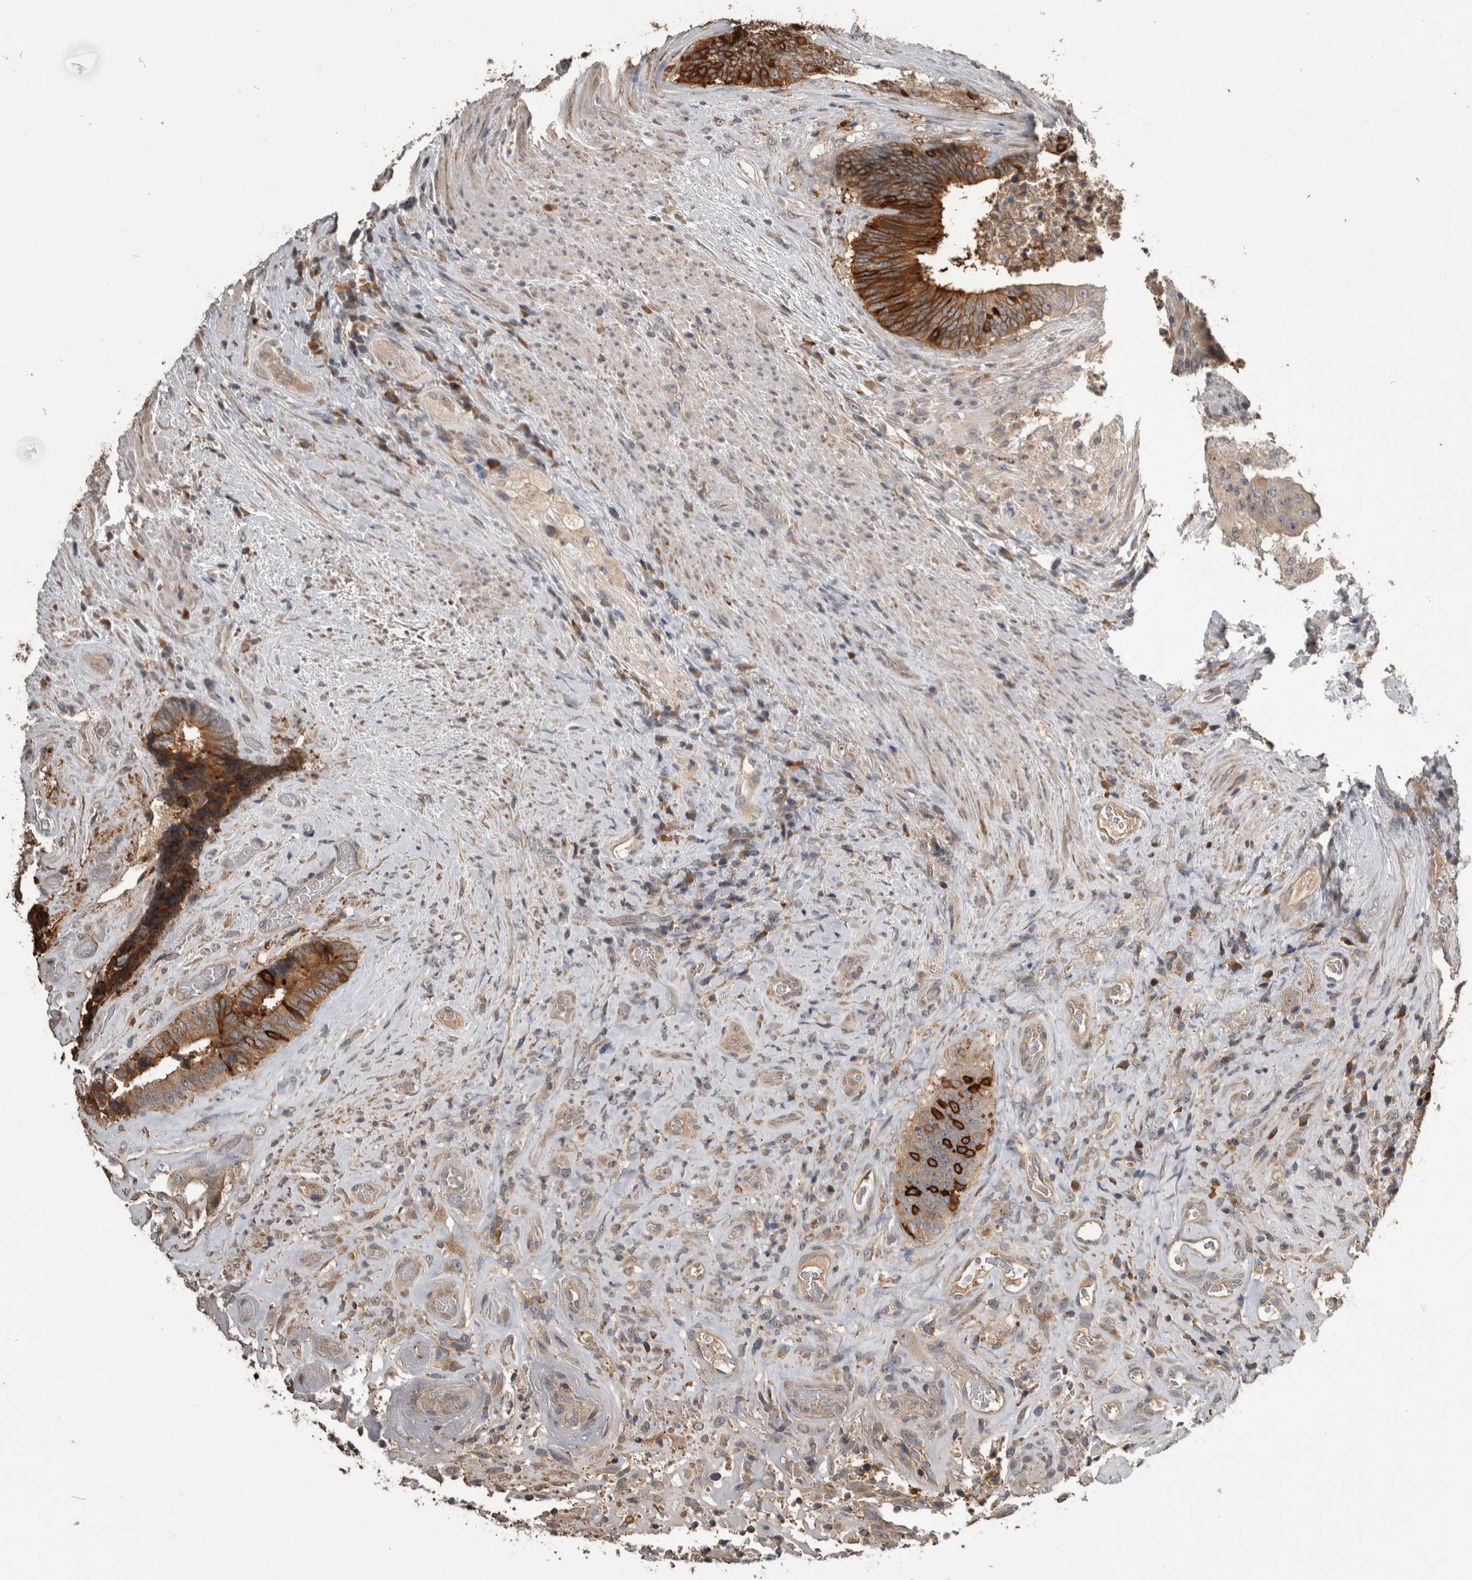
{"staining": {"intensity": "strong", "quantity": "25%-75%", "location": "cytoplasmic/membranous"}, "tissue": "colorectal cancer", "cell_type": "Tumor cells", "image_type": "cancer", "snomed": [{"axis": "morphology", "description": "Adenocarcinoma, NOS"}, {"axis": "topography", "description": "Rectum"}], "caption": "This photomicrograph reveals IHC staining of colorectal adenocarcinoma, with high strong cytoplasmic/membranous staining in approximately 25%-75% of tumor cells.", "gene": "ANXA13", "patient": {"sex": "male", "age": 72}}